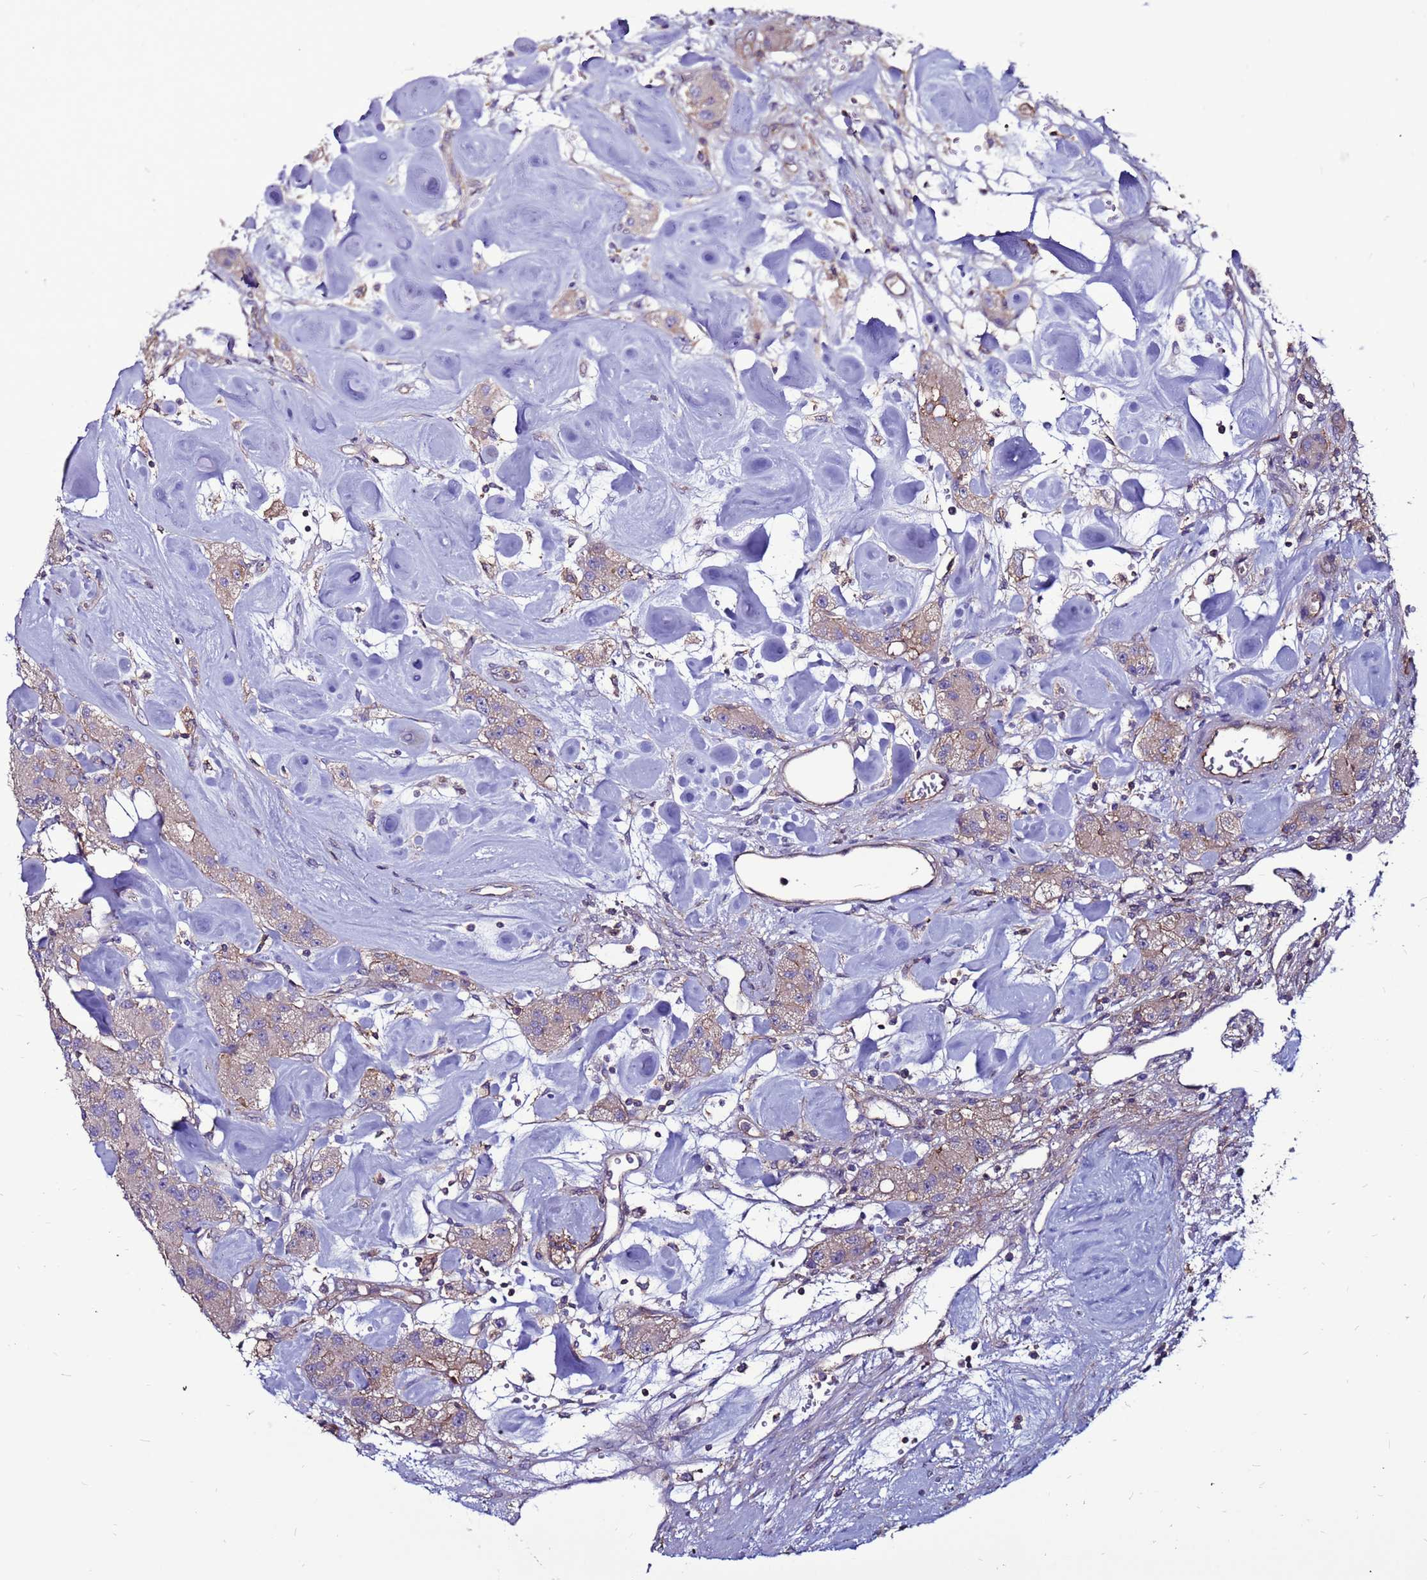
{"staining": {"intensity": "weak", "quantity": "25%-75%", "location": "cytoplasmic/membranous"}, "tissue": "carcinoid", "cell_type": "Tumor cells", "image_type": "cancer", "snomed": [{"axis": "morphology", "description": "Carcinoid, malignant, NOS"}, {"axis": "topography", "description": "Pancreas"}], "caption": "IHC (DAB) staining of human carcinoid exhibits weak cytoplasmic/membranous protein staining in approximately 25%-75% of tumor cells.", "gene": "NRN1L", "patient": {"sex": "male", "age": 41}}